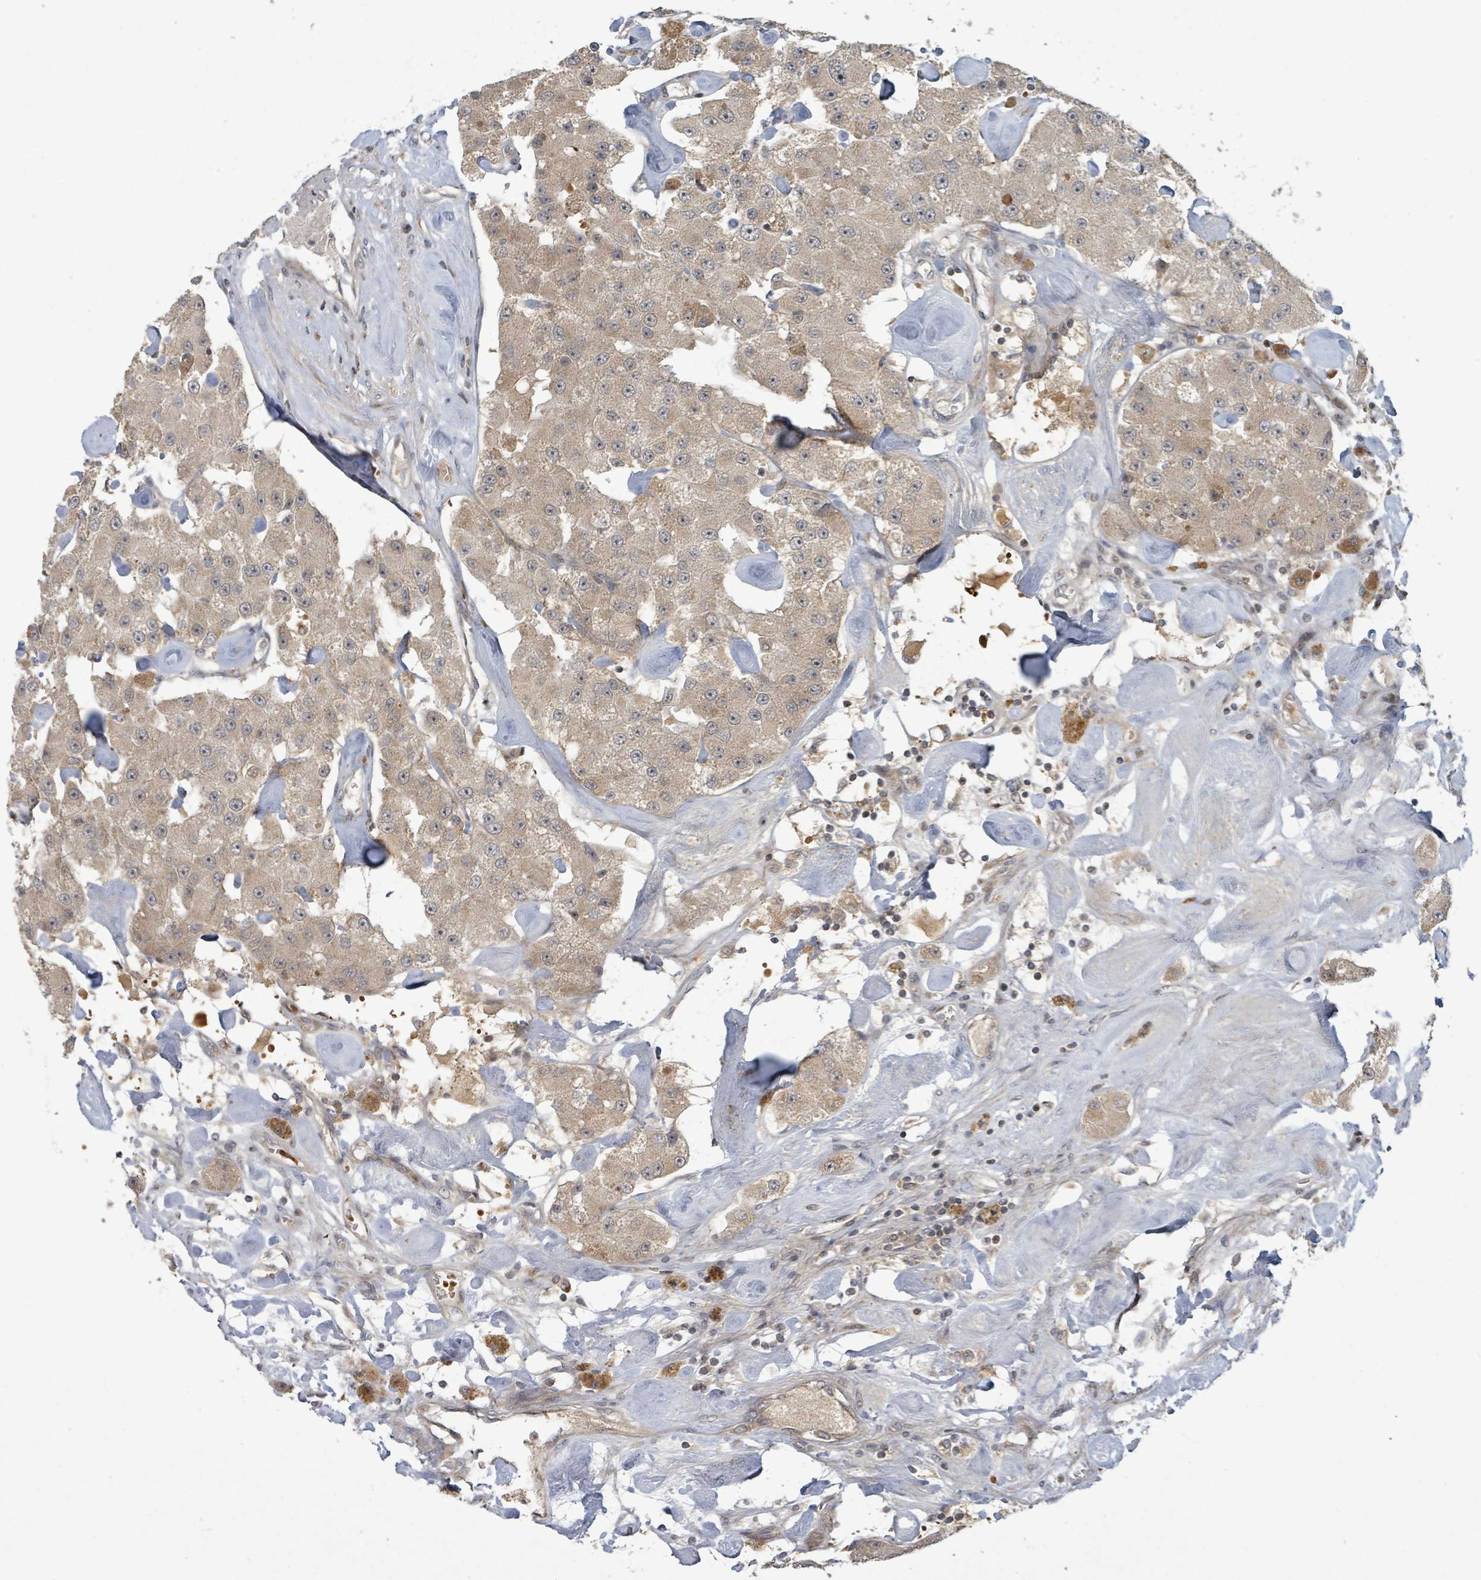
{"staining": {"intensity": "moderate", "quantity": ">75%", "location": "cytoplasmic/membranous"}, "tissue": "carcinoid", "cell_type": "Tumor cells", "image_type": "cancer", "snomed": [{"axis": "morphology", "description": "Carcinoid, malignant, NOS"}, {"axis": "topography", "description": "Pancreas"}], "caption": "High-magnification brightfield microscopy of carcinoid stained with DAB (brown) and counterstained with hematoxylin (blue). tumor cells exhibit moderate cytoplasmic/membranous staining is identified in approximately>75% of cells.", "gene": "ITGA11", "patient": {"sex": "male", "age": 41}}